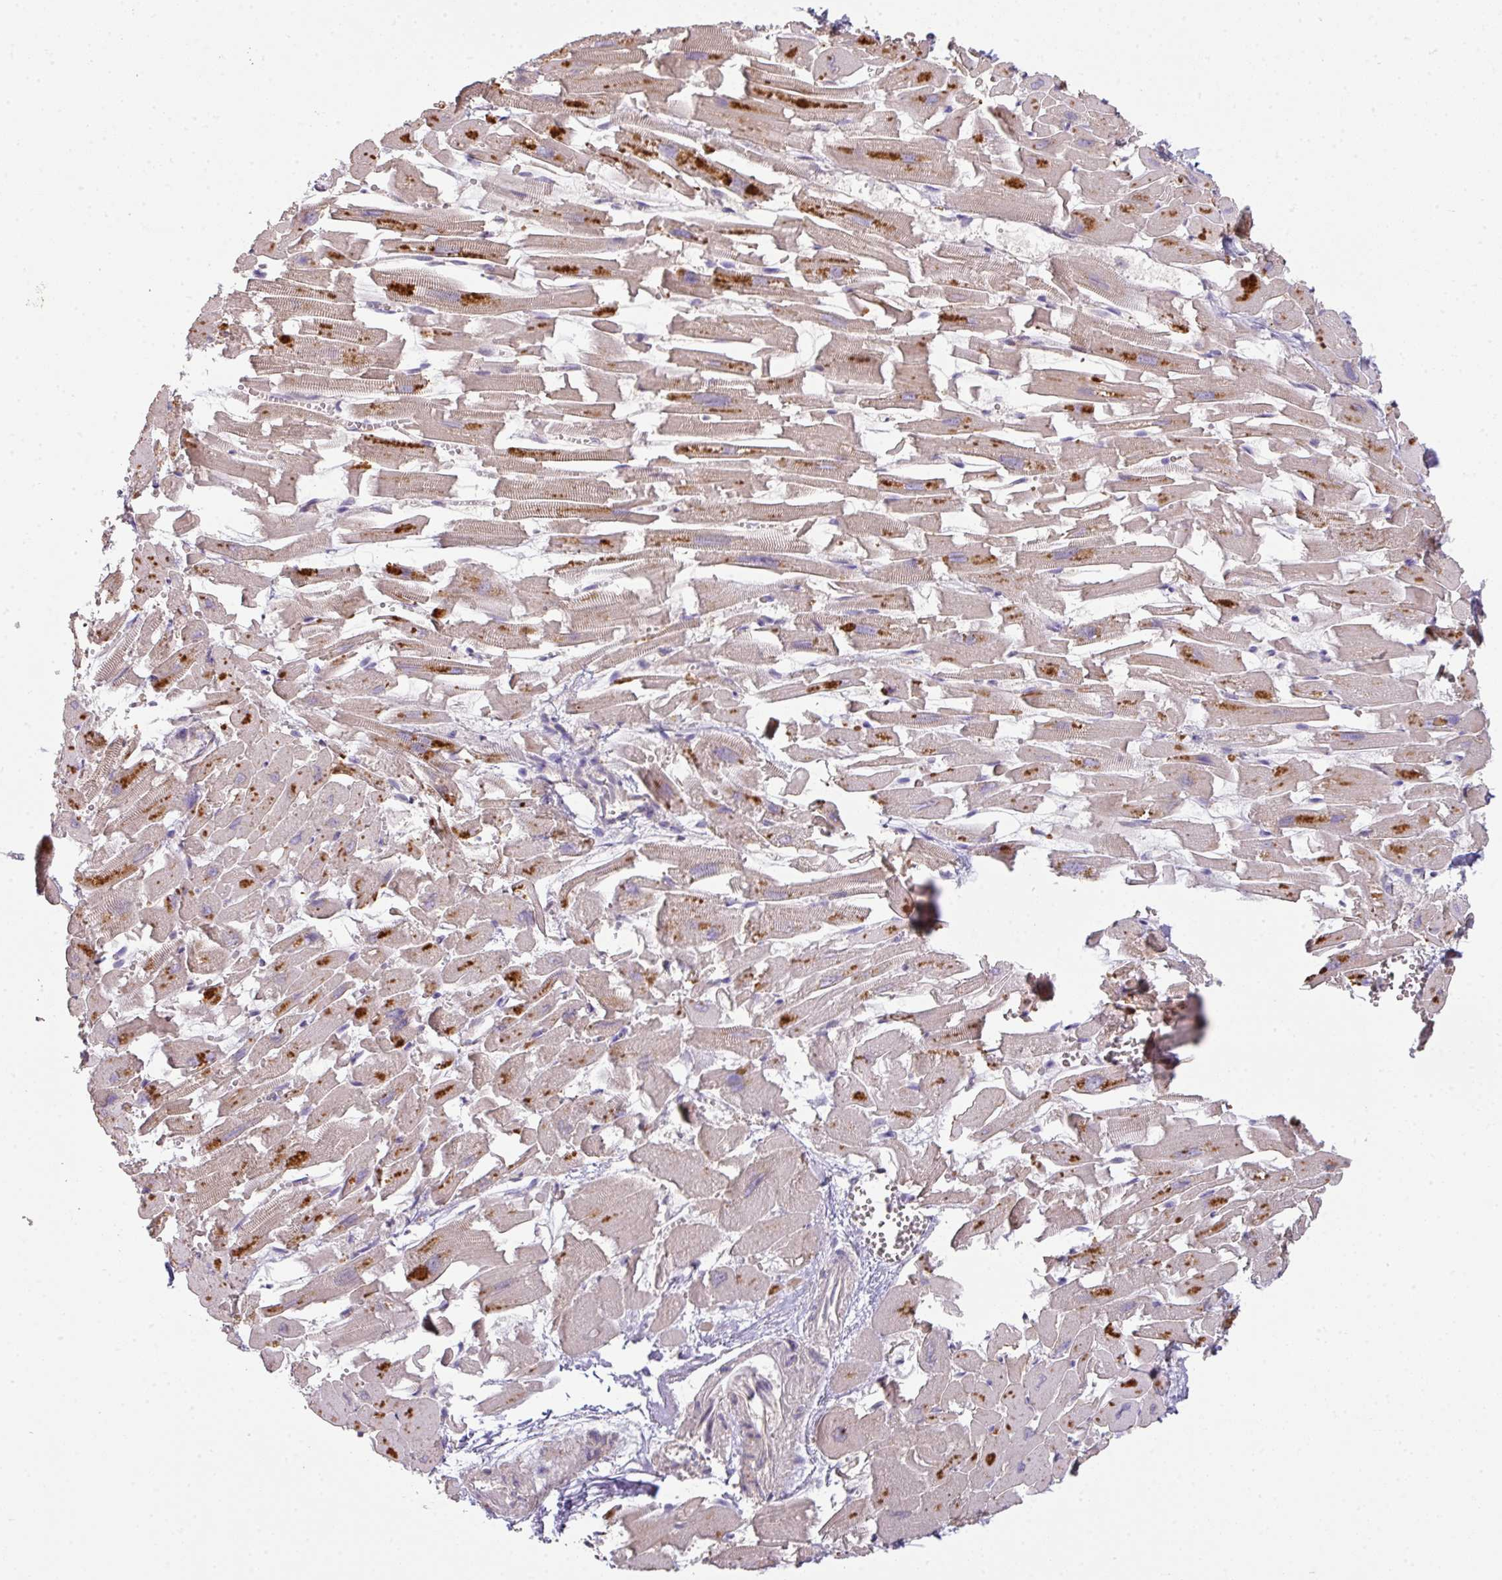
{"staining": {"intensity": "moderate", "quantity": "25%-75%", "location": "cytoplasmic/membranous"}, "tissue": "heart muscle", "cell_type": "Cardiomyocytes", "image_type": "normal", "snomed": [{"axis": "morphology", "description": "Normal tissue, NOS"}, {"axis": "topography", "description": "Heart"}], "caption": "This histopathology image shows unremarkable heart muscle stained with immunohistochemistry to label a protein in brown. The cytoplasmic/membranous of cardiomyocytes show moderate positivity for the protein. Nuclei are counter-stained blue.", "gene": "ZNF266", "patient": {"sex": "female", "age": 64}}